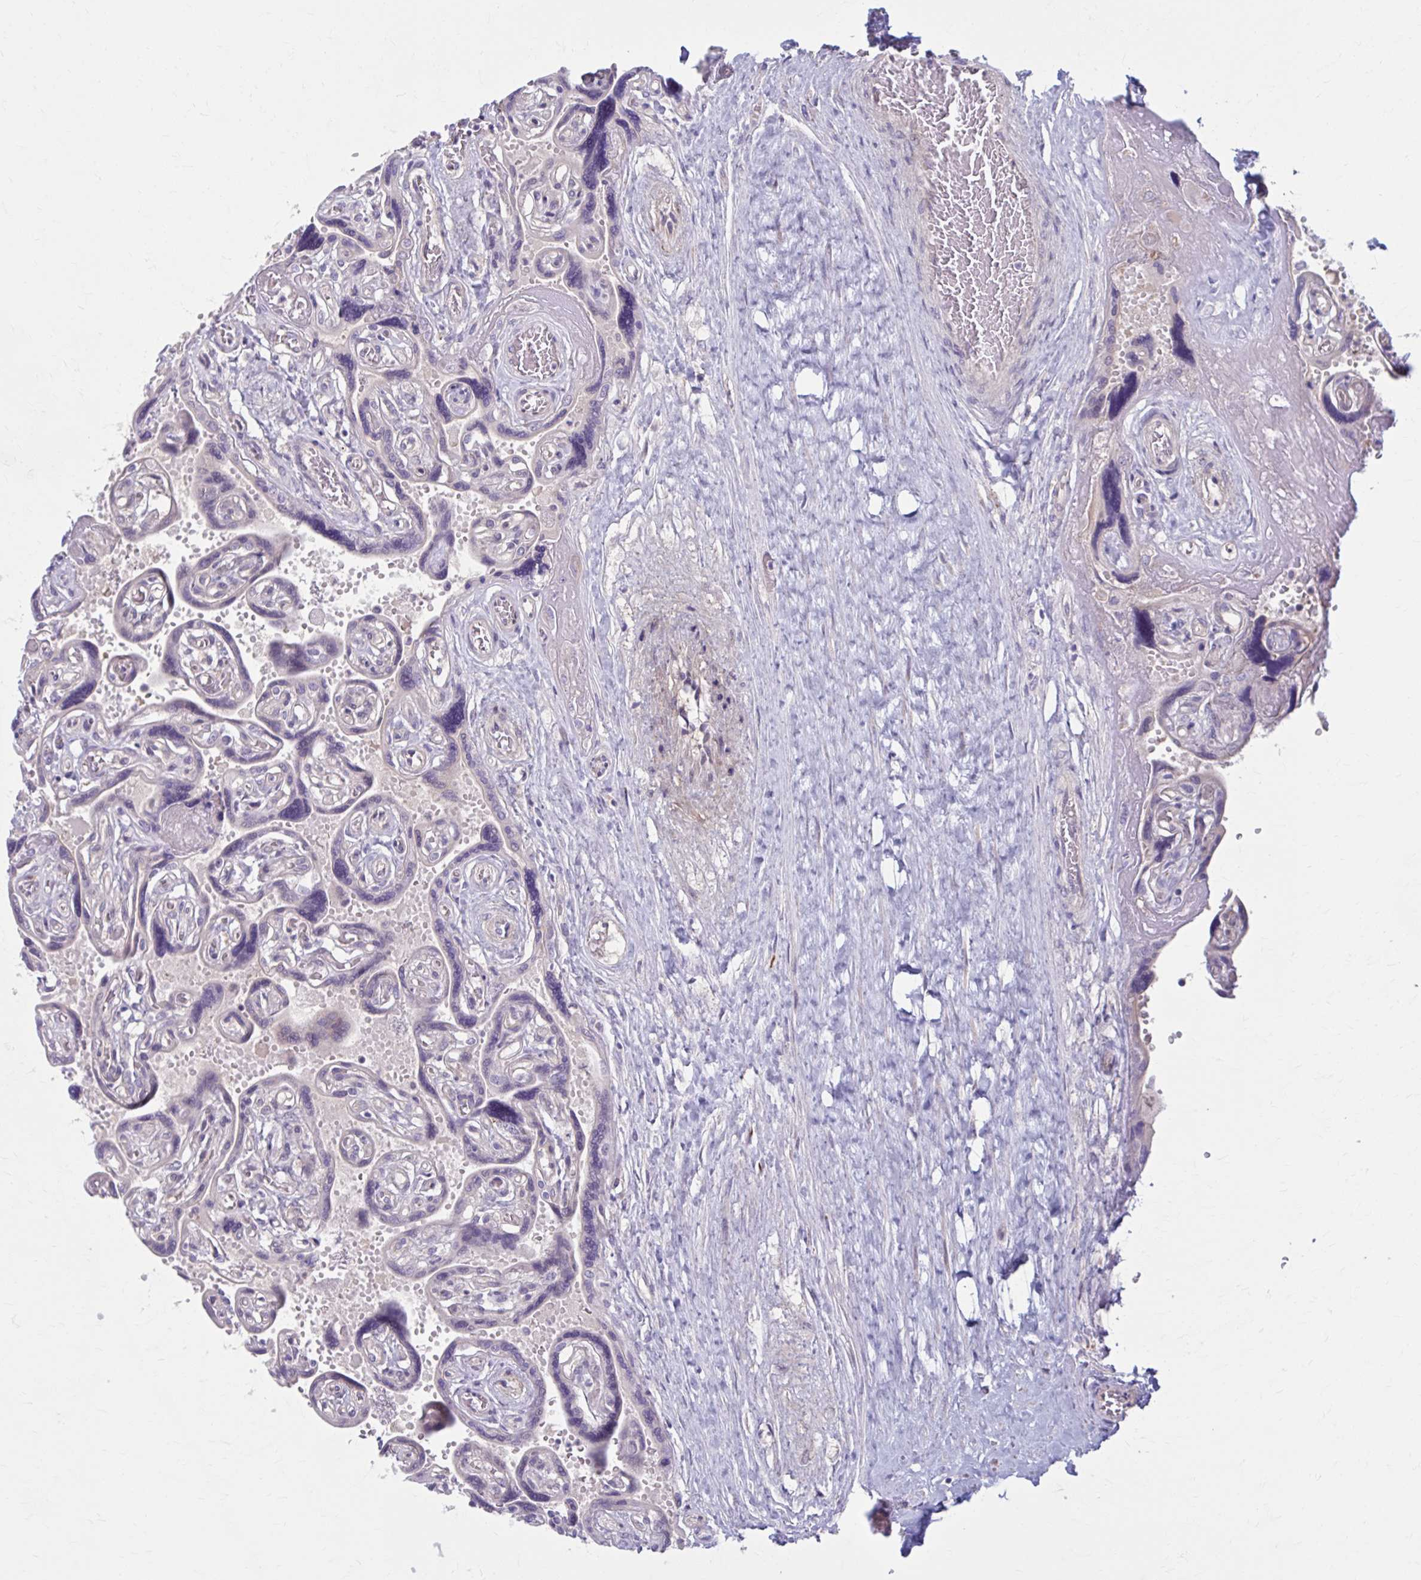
{"staining": {"intensity": "strong", "quantity": ">75%", "location": "cytoplasmic/membranous"}, "tissue": "placenta", "cell_type": "Decidual cells", "image_type": "normal", "snomed": [{"axis": "morphology", "description": "Normal tissue, NOS"}, {"axis": "topography", "description": "Placenta"}], "caption": "Immunohistochemistry image of normal placenta stained for a protein (brown), which displays high levels of strong cytoplasmic/membranous staining in approximately >75% of decidual cells.", "gene": "CHST3", "patient": {"sex": "female", "age": 32}}